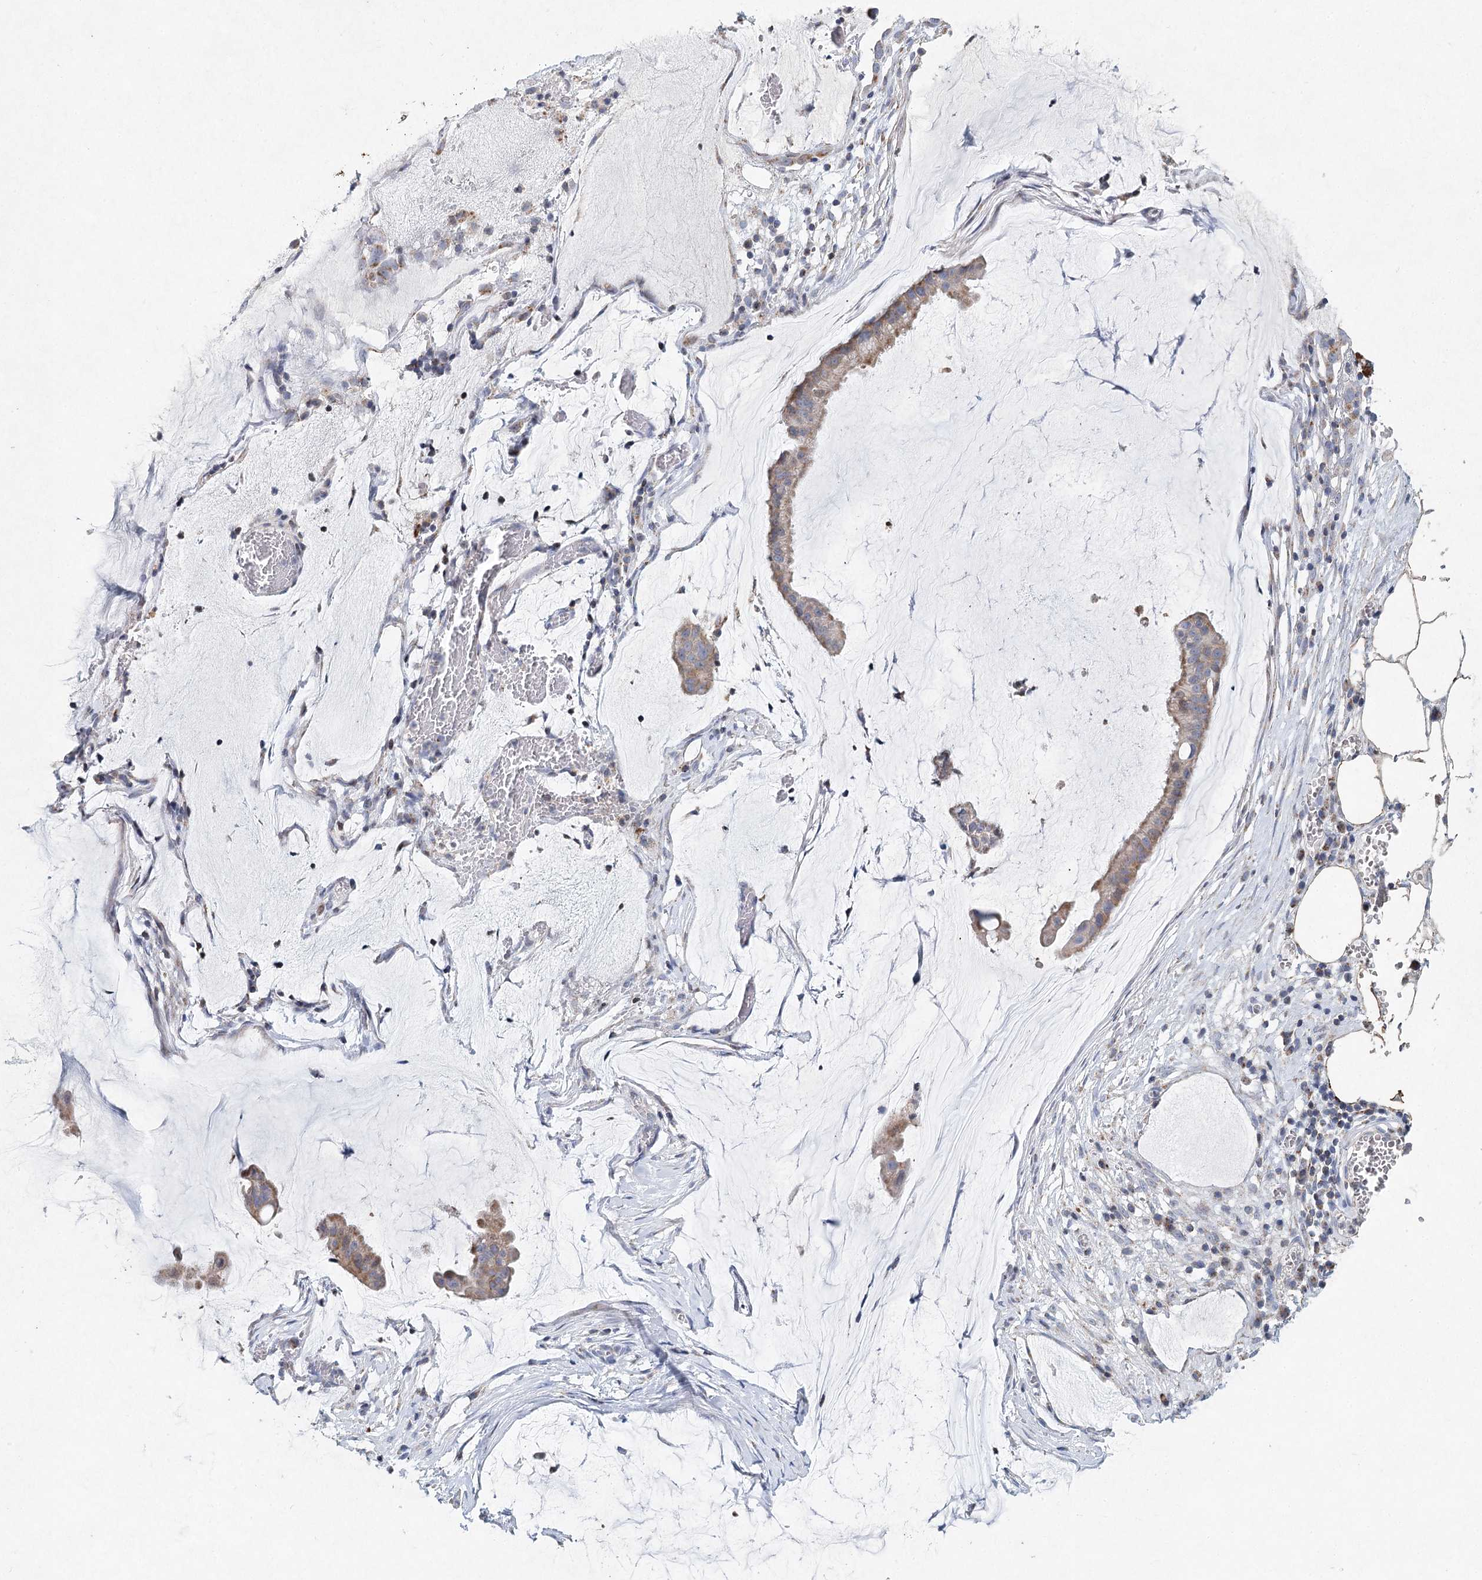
{"staining": {"intensity": "weak", "quantity": ">75%", "location": "cytoplasmic/membranous"}, "tissue": "ovarian cancer", "cell_type": "Tumor cells", "image_type": "cancer", "snomed": [{"axis": "morphology", "description": "Cystadenocarcinoma, mucinous, NOS"}, {"axis": "topography", "description": "Ovary"}], "caption": "Protein staining by immunohistochemistry (IHC) exhibits weak cytoplasmic/membranous staining in about >75% of tumor cells in mucinous cystadenocarcinoma (ovarian). Using DAB (3,3'-diaminobenzidine) (brown) and hematoxylin (blue) stains, captured at high magnification using brightfield microscopy.", "gene": "XPO6", "patient": {"sex": "female", "age": 73}}